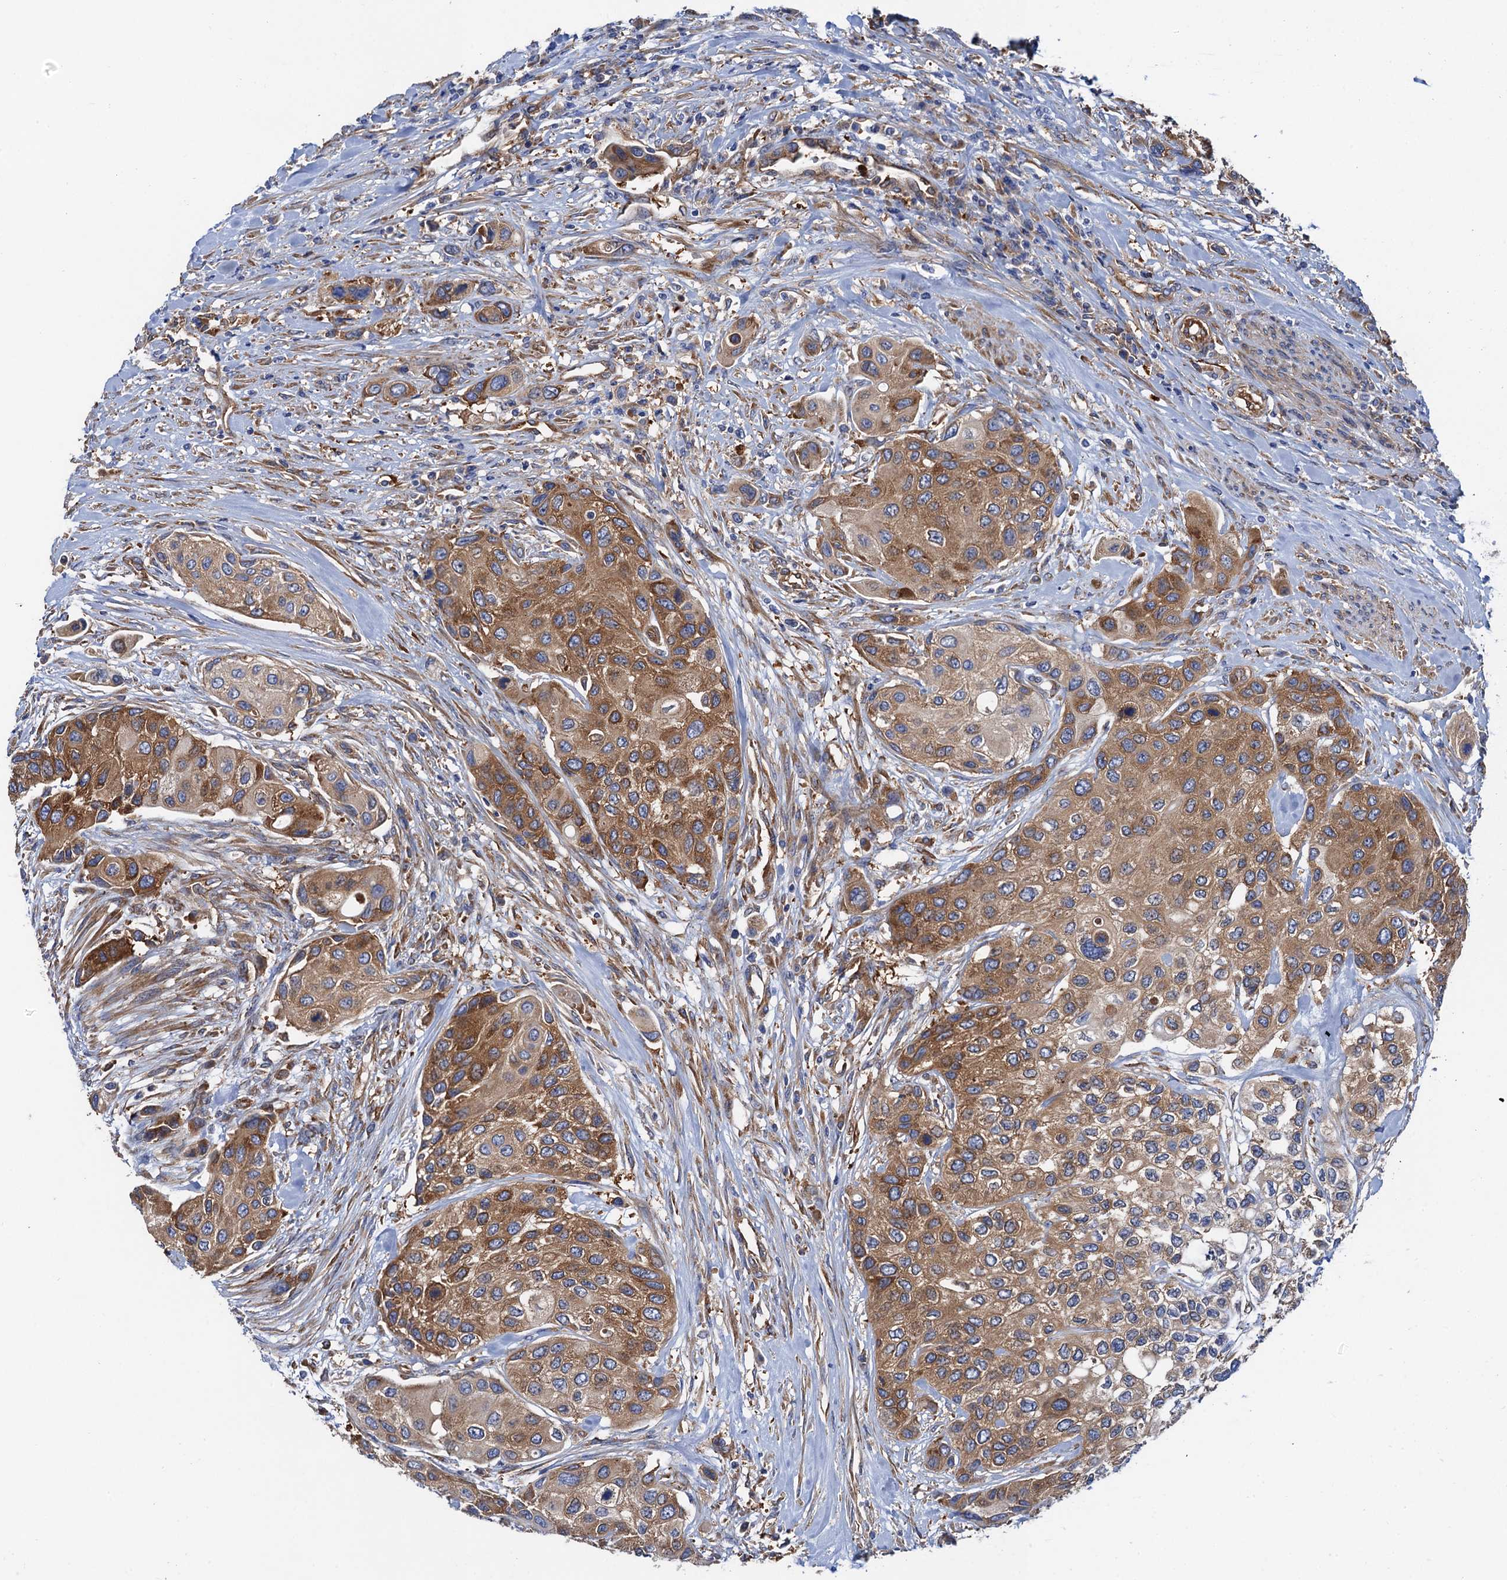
{"staining": {"intensity": "moderate", "quantity": ">75%", "location": "cytoplasmic/membranous"}, "tissue": "urothelial cancer", "cell_type": "Tumor cells", "image_type": "cancer", "snomed": [{"axis": "morphology", "description": "Normal tissue, NOS"}, {"axis": "morphology", "description": "Urothelial carcinoma, High grade"}, {"axis": "topography", "description": "Vascular tissue"}, {"axis": "topography", "description": "Urinary bladder"}], "caption": "Tumor cells display medium levels of moderate cytoplasmic/membranous staining in approximately >75% of cells in human urothelial cancer. (DAB = brown stain, brightfield microscopy at high magnification).", "gene": "MRPL48", "patient": {"sex": "female", "age": 56}}